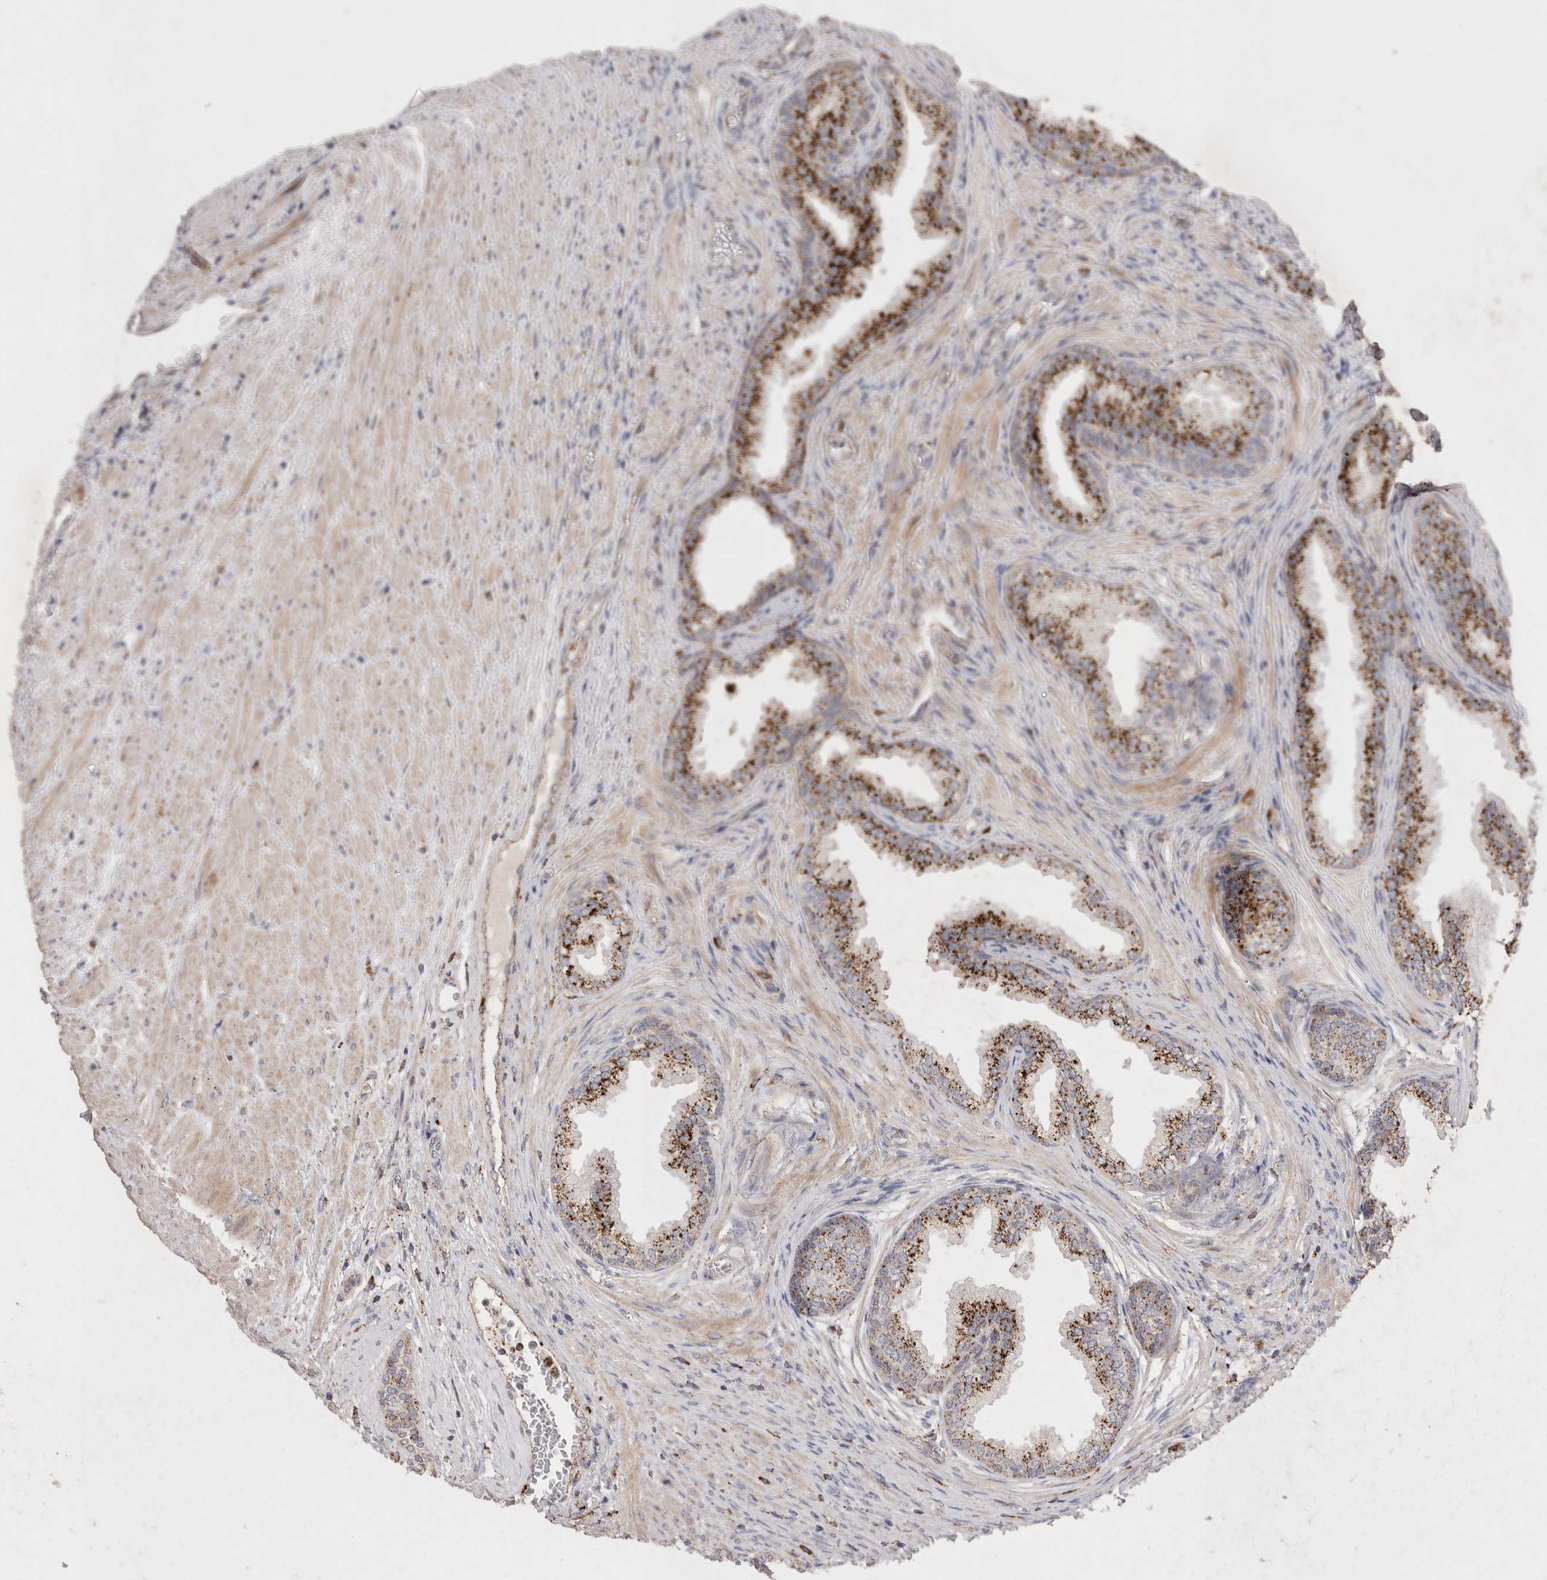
{"staining": {"intensity": "moderate", "quantity": ">75%", "location": "cytoplasmic/membranous"}, "tissue": "prostate", "cell_type": "Glandular cells", "image_type": "normal", "snomed": [{"axis": "morphology", "description": "Normal tissue, NOS"}, {"axis": "topography", "description": "Prostate"}], "caption": "Human prostate stained for a protein (brown) shows moderate cytoplasmic/membranous positive expression in about >75% of glandular cells.", "gene": "CTSA", "patient": {"sex": "male", "age": 76}}